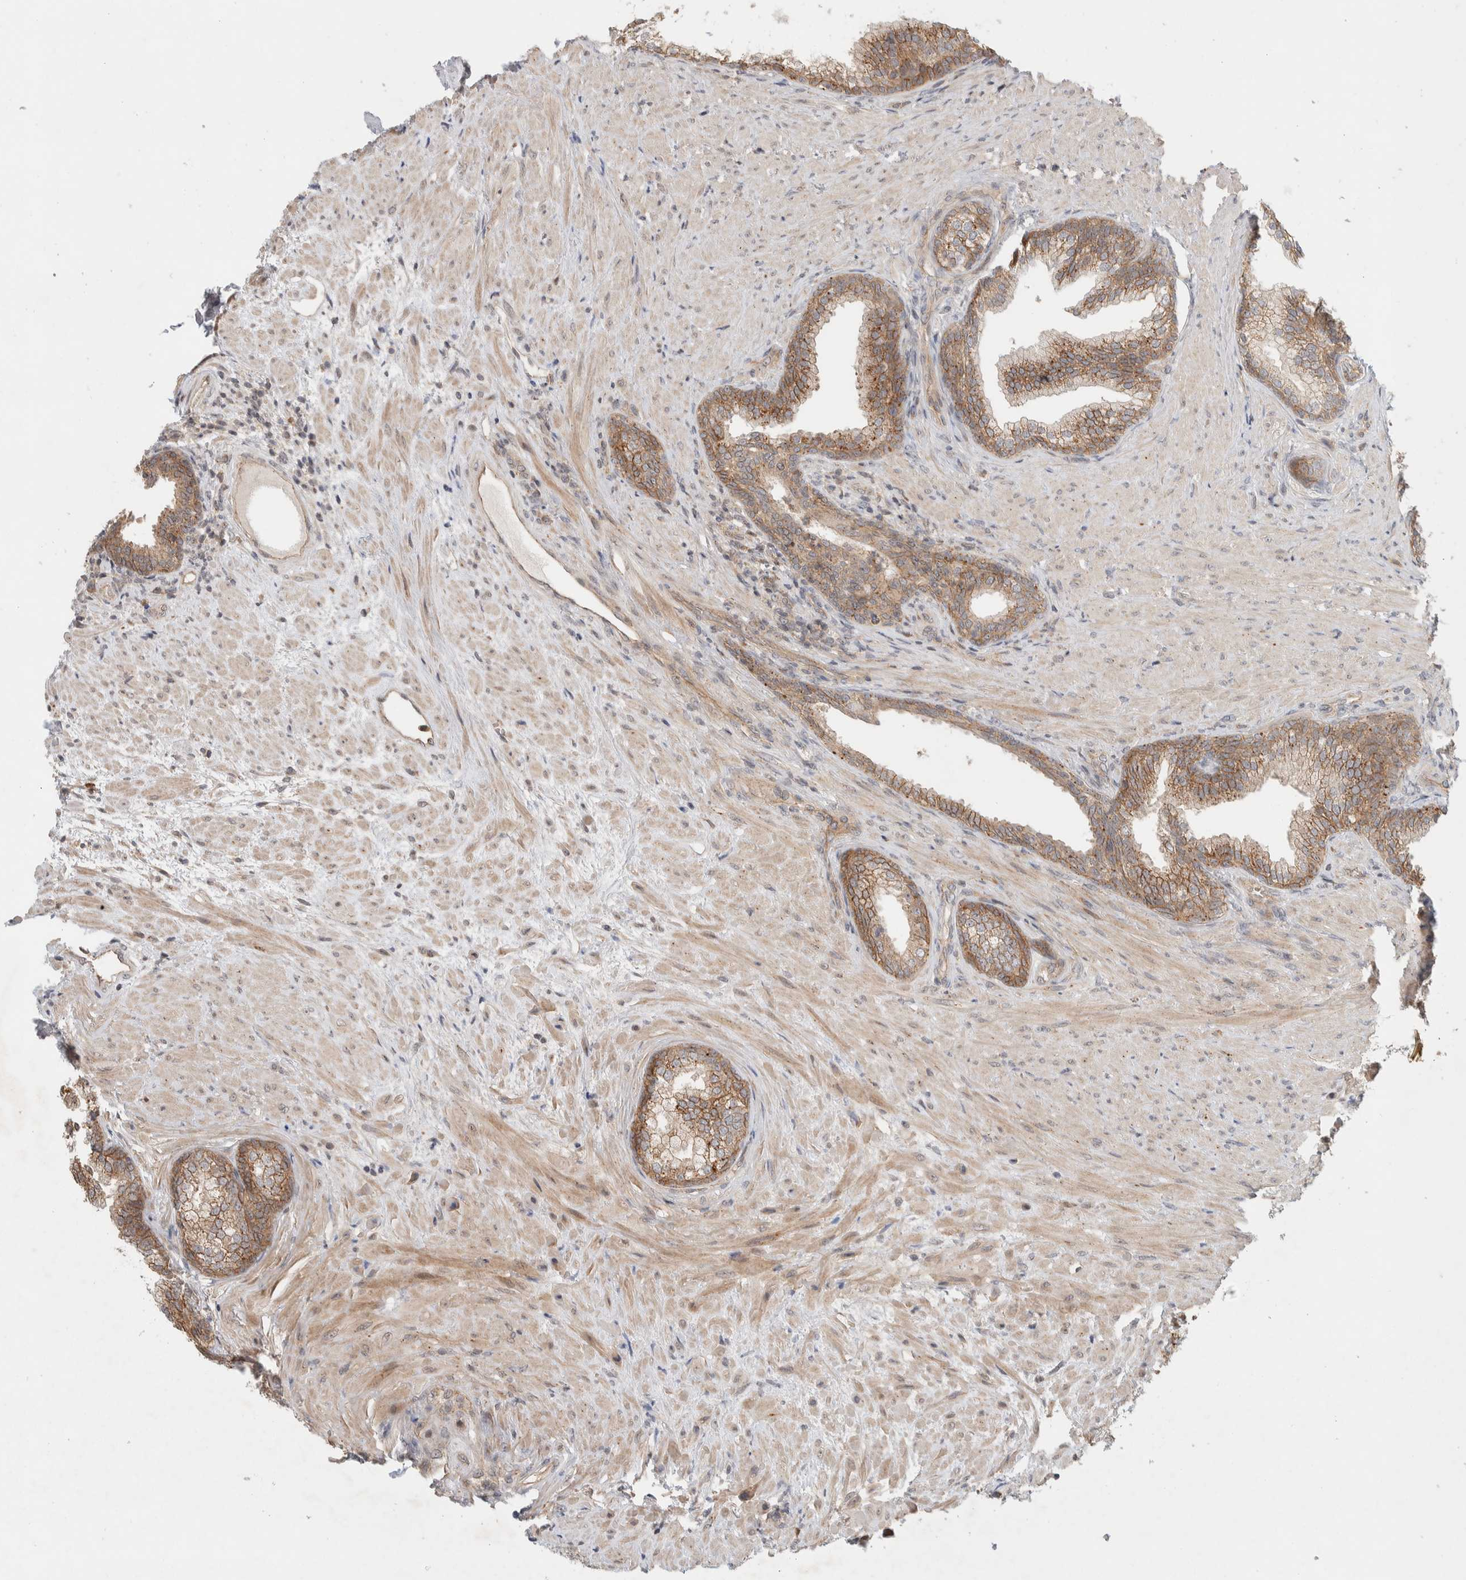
{"staining": {"intensity": "moderate", "quantity": ">75%", "location": "cytoplasmic/membranous"}, "tissue": "prostate", "cell_type": "Glandular cells", "image_type": "normal", "snomed": [{"axis": "morphology", "description": "Normal tissue, NOS"}, {"axis": "topography", "description": "Prostate"}], "caption": "The immunohistochemical stain shows moderate cytoplasmic/membranous staining in glandular cells of normal prostate. Using DAB (3,3'-diaminobenzidine) (brown) and hematoxylin (blue) stains, captured at high magnification using brightfield microscopy.", "gene": "DEPTOR", "patient": {"sex": "male", "age": 76}}